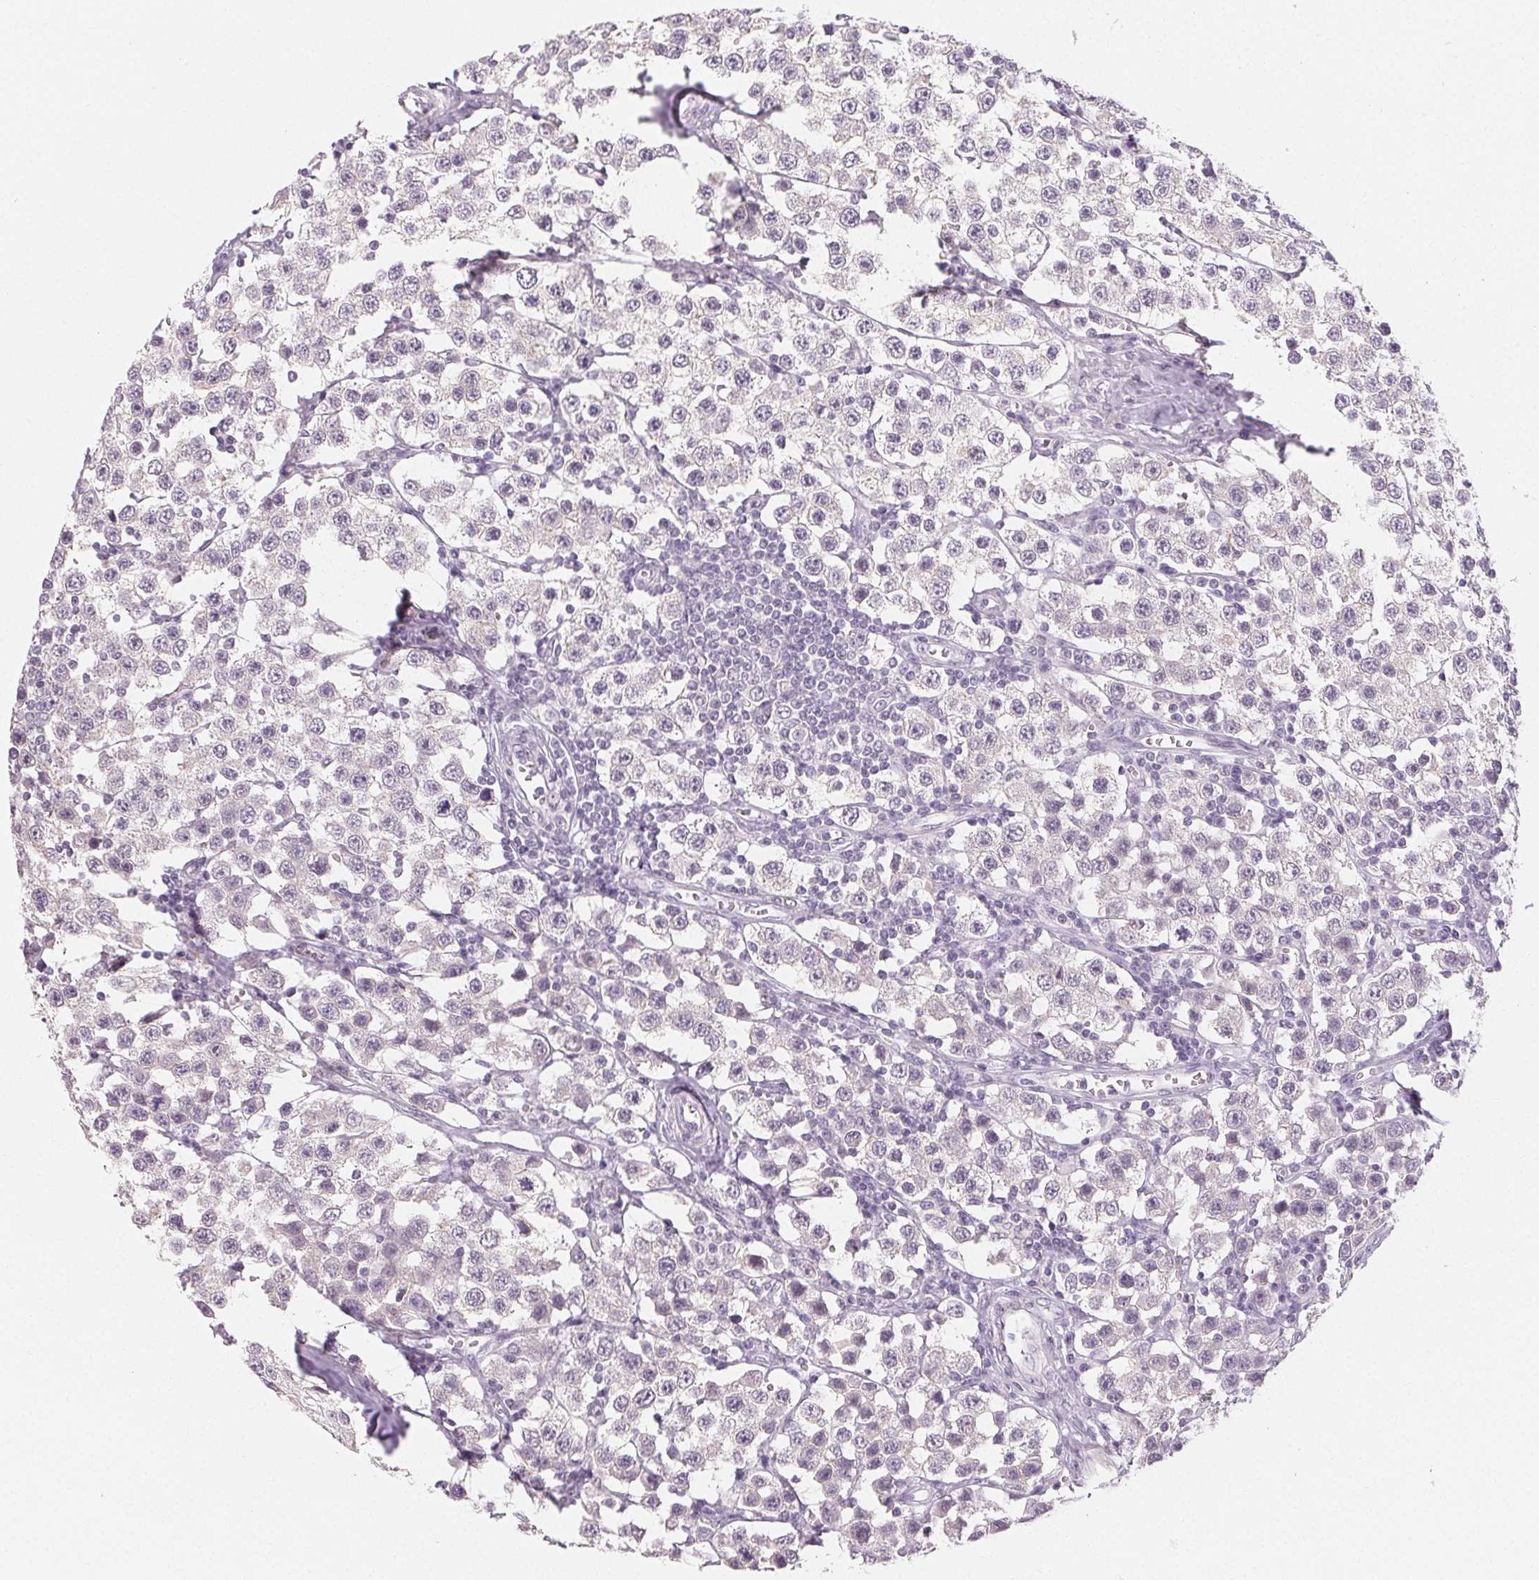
{"staining": {"intensity": "negative", "quantity": "none", "location": "none"}, "tissue": "testis cancer", "cell_type": "Tumor cells", "image_type": "cancer", "snomed": [{"axis": "morphology", "description": "Seminoma, NOS"}, {"axis": "topography", "description": "Testis"}], "caption": "This is a image of immunohistochemistry (IHC) staining of testis cancer, which shows no staining in tumor cells.", "gene": "SFTPD", "patient": {"sex": "male", "age": 34}}